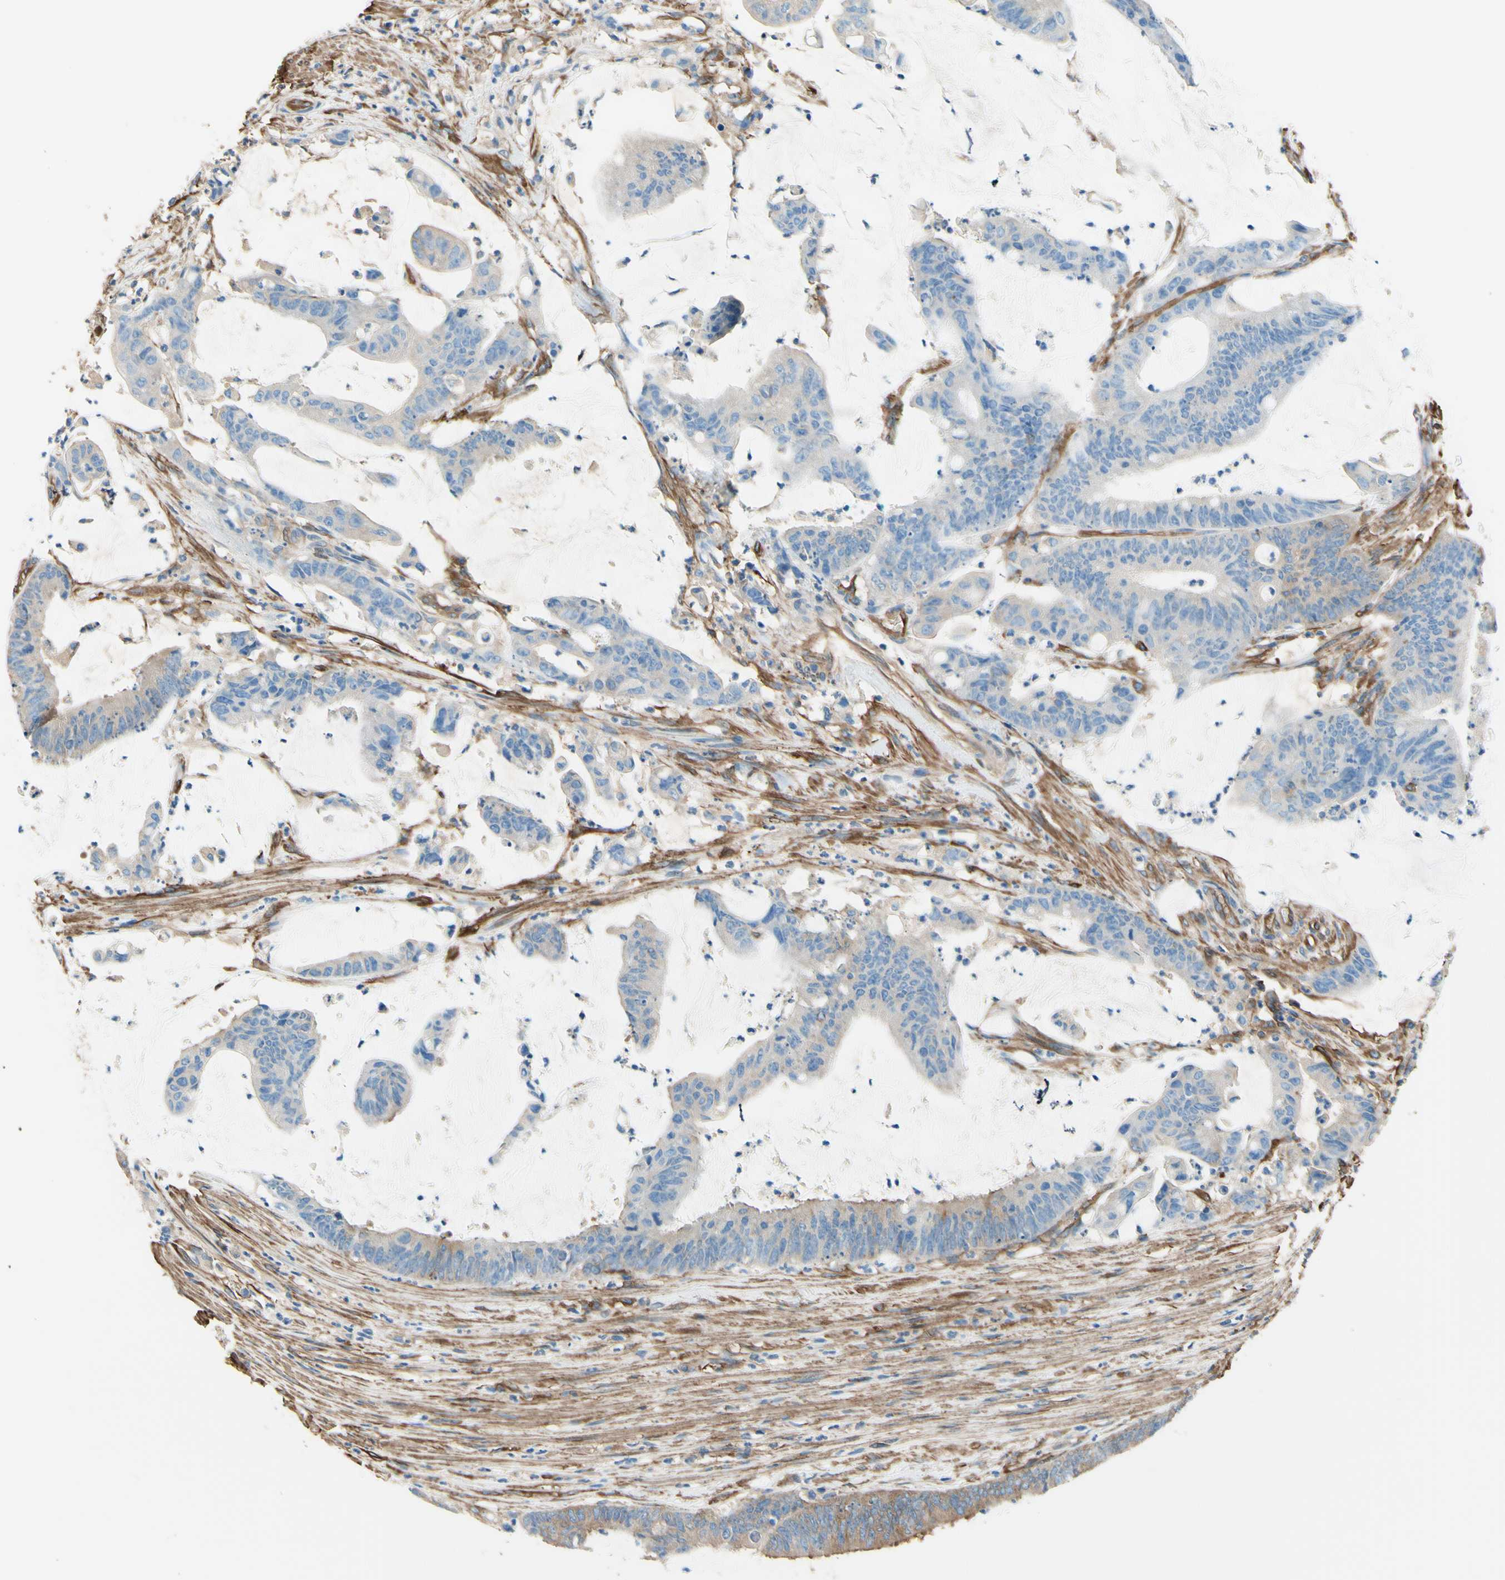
{"staining": {"intensity": "negative", "quantity": "none", "location": "none"}, "tissue": "colorectal cancer", "cell_type": "Tumor cells", "image_type": "cancer", "snomed": [{"axis": "morphology", "description": "Adenocarcinoma, NOS"}, {"axis": "topography", "description": "Rectum"}], "caption": "A histopathology image of colorectal cancer (adenocarcinoma) stained for a protein reveals no brown staining in tumor cells.", "gene": "DPYSL3", "patient": {"sex": "female", "age": 66}}